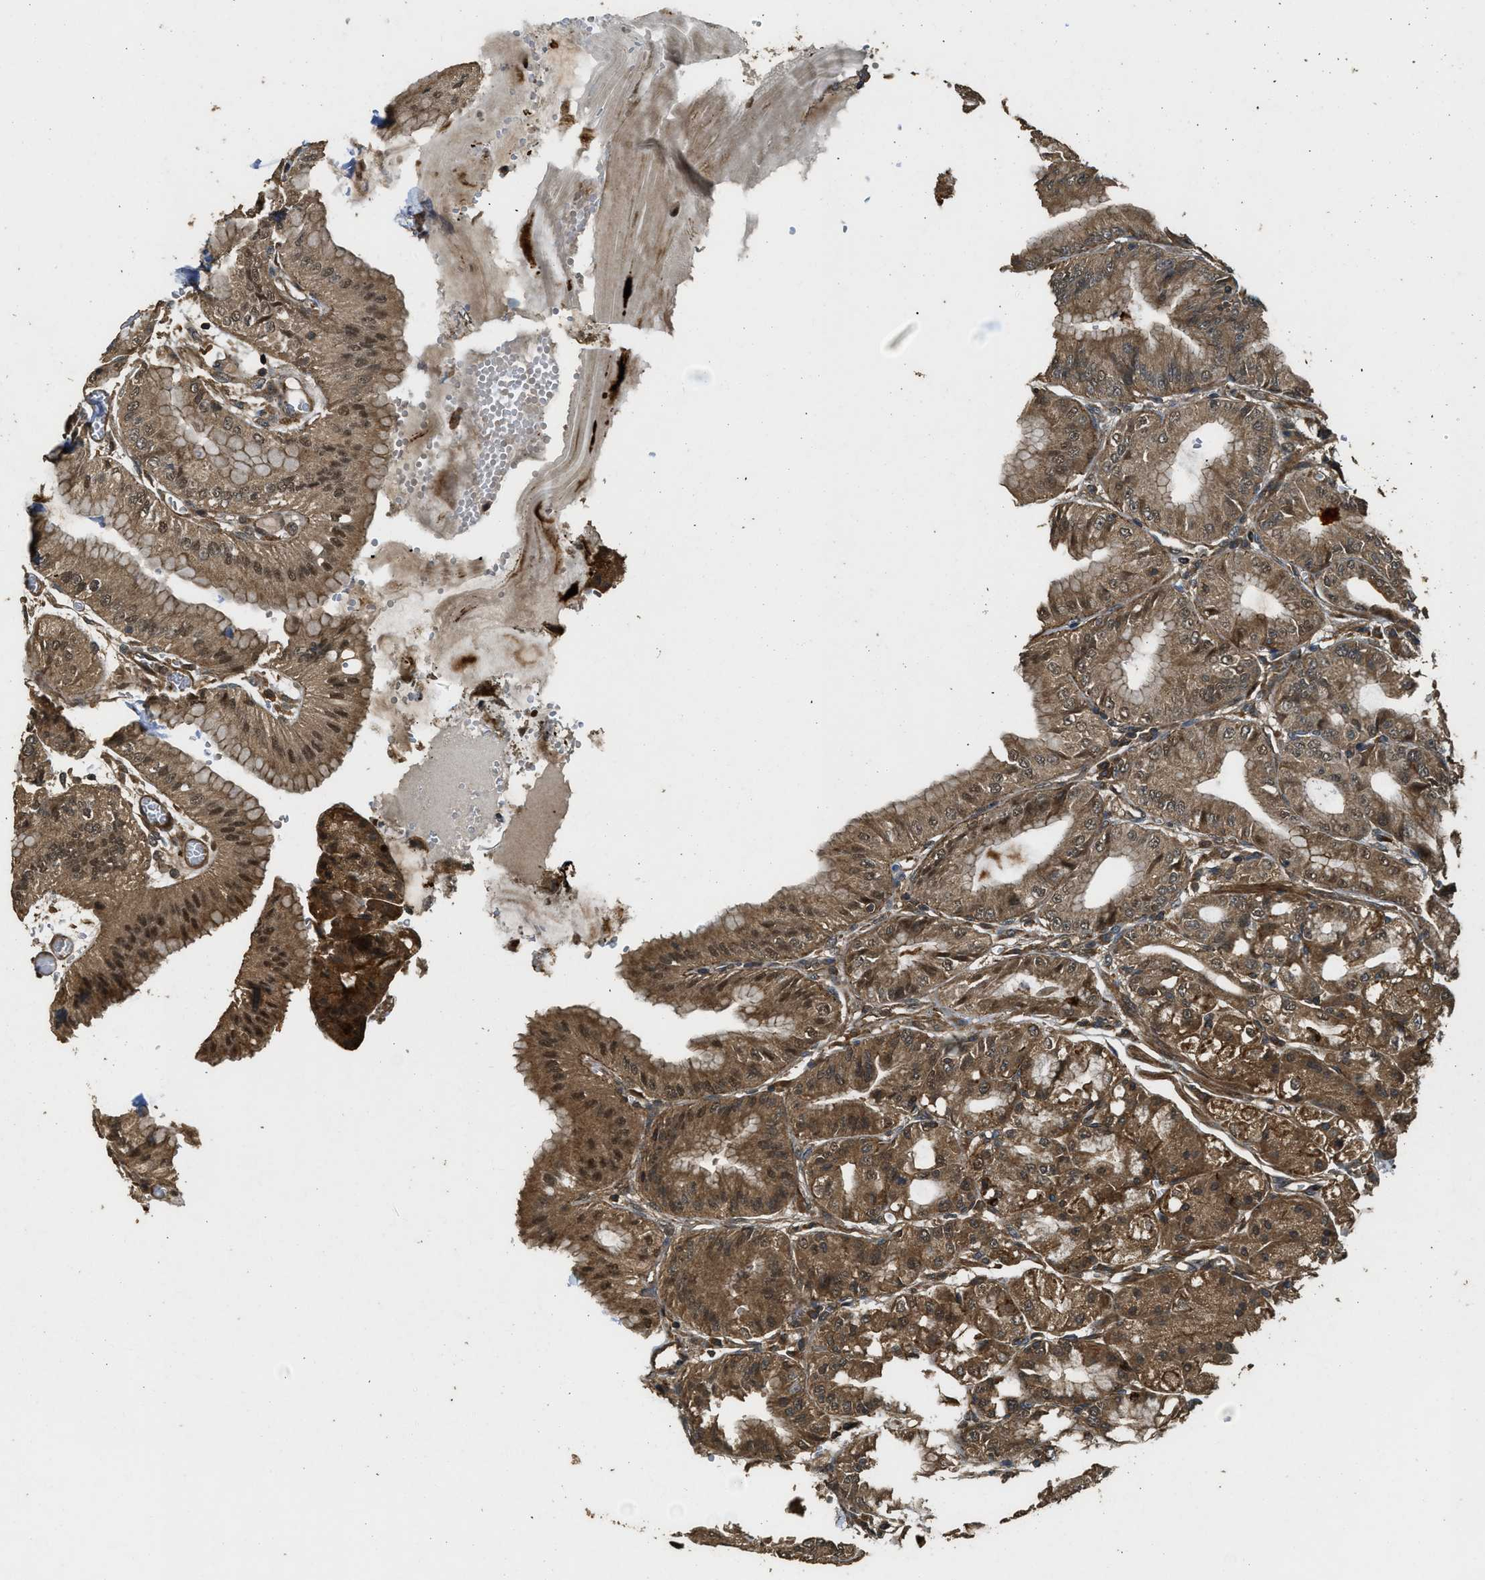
{"staining": {"intensity": "strong", "quantity": ">75%", "location": "cytoplasmic/membranous,nuclear"}, "tissue": "stomach", "cell_type": "Glandular cells", "image_type": "normal", "snomed": [{"axis": "morphology", "description": "Normal tissue, NOS"}, {"axis": "topography", "description": "Stomach, lower"}], "caption": "Glandular cells show high levels of strong cytoplasmic/membranous,nuclear expression in approximately >75% of cells in normal human stomach. (Stains: DAB in brown, nuclei in blue, Microscopy: brightfield microscopy at high magnification).", "gene": "PPP6R3", "patient": {"sex": "male", "age": 71}}